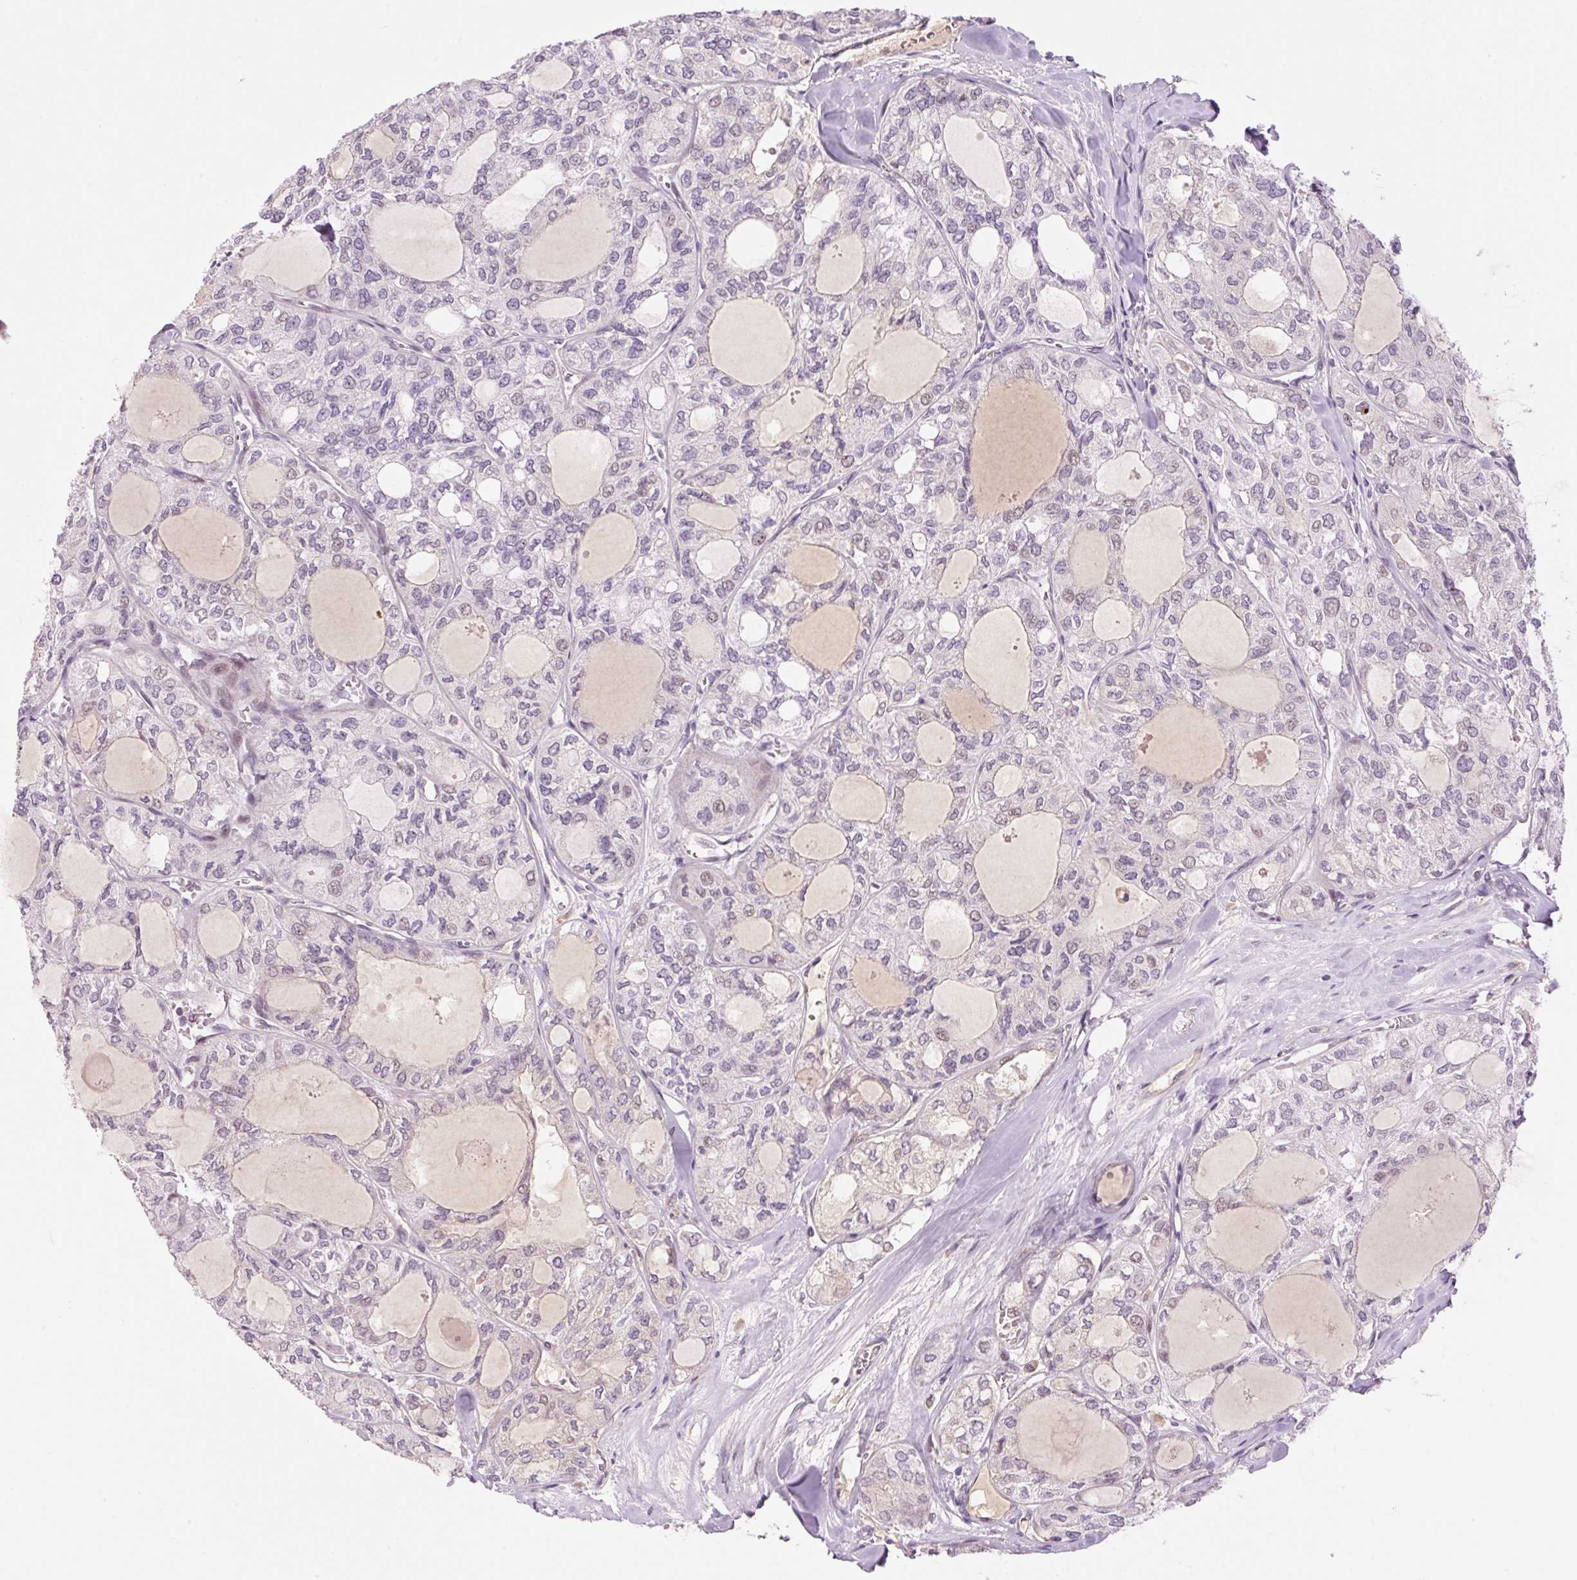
{"staining": {"intensity": "negative", "quantity": "none", "location": "none"}, "tissue": "thyroid cancer", "cell_type": "Tumor cells", "image_type": "cancer", "snomed": [{"axis": "morphology", "description": "Follicular adenoma carcinoma, NOS"}, {"axis": "topography", "description": "Thyroid gland"}], "caption": "Thyroid follicular adenoma carcinoma was stained to show a protein in brown. There is no significant staining in tumor cells.", "gene": "HNF1A", "patient": {"sex": "male", "age": 75}}